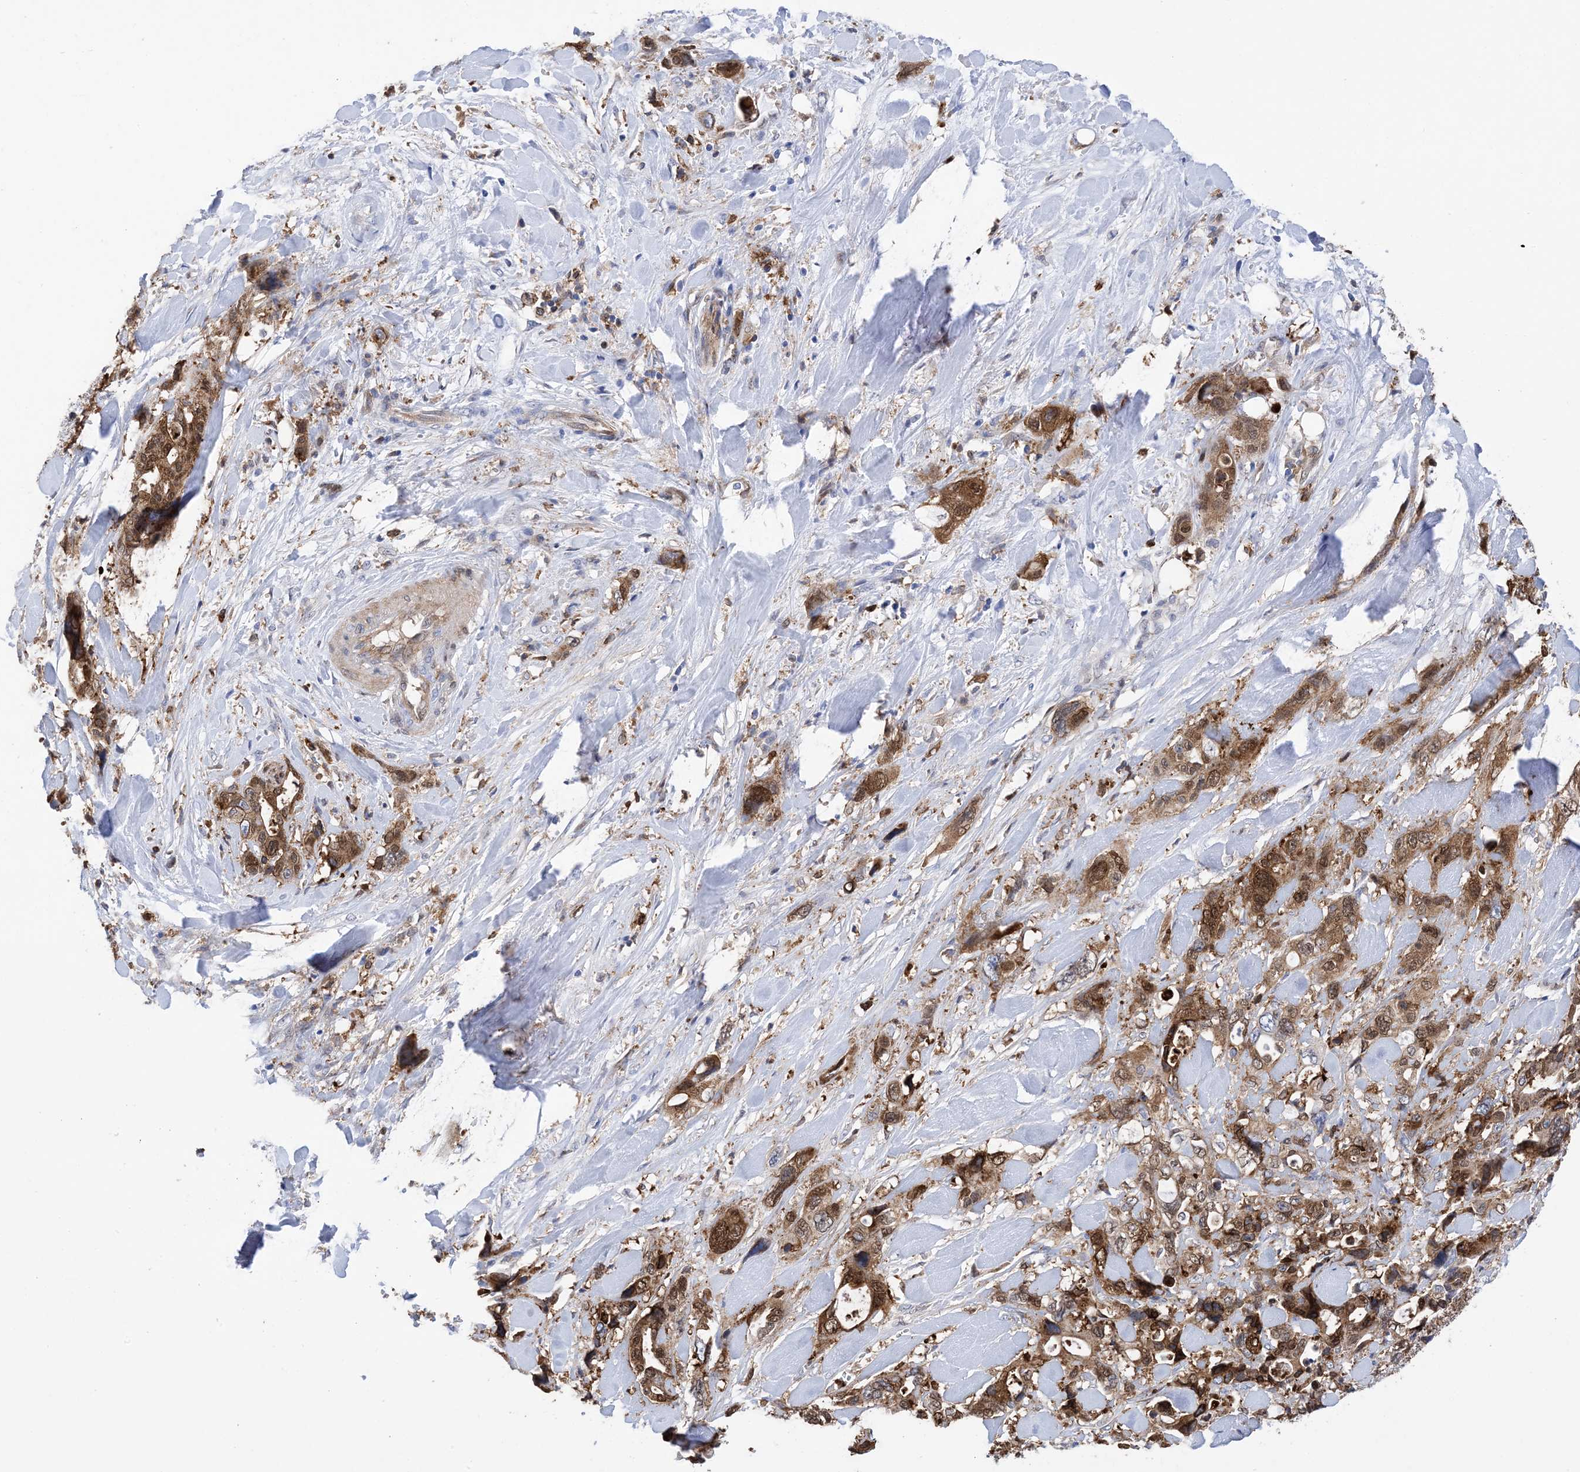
{"staining": {"intensity": "moderate", "quantity": ">75%", "location": "cytoplasmic/membranous,nuclear"}, "tissue": "pancreatic cancer", "cell_type": "Tumor cells", "image_type": "cancer", "snomed": [{"axis": "morphology", "description": "Adenocarcinoma, NOS"}, {"axis": "topography", "description": "Pancreas"}], "caption": "Tumor cells exhibit medium levels of moderate cytoplasmic/membranous and nuclear staining in approximately >75% of cells in adenocarcinoma (pancreatic).", "gene": "ANXA1", "patient": {"sex": "male", "age": 46}}